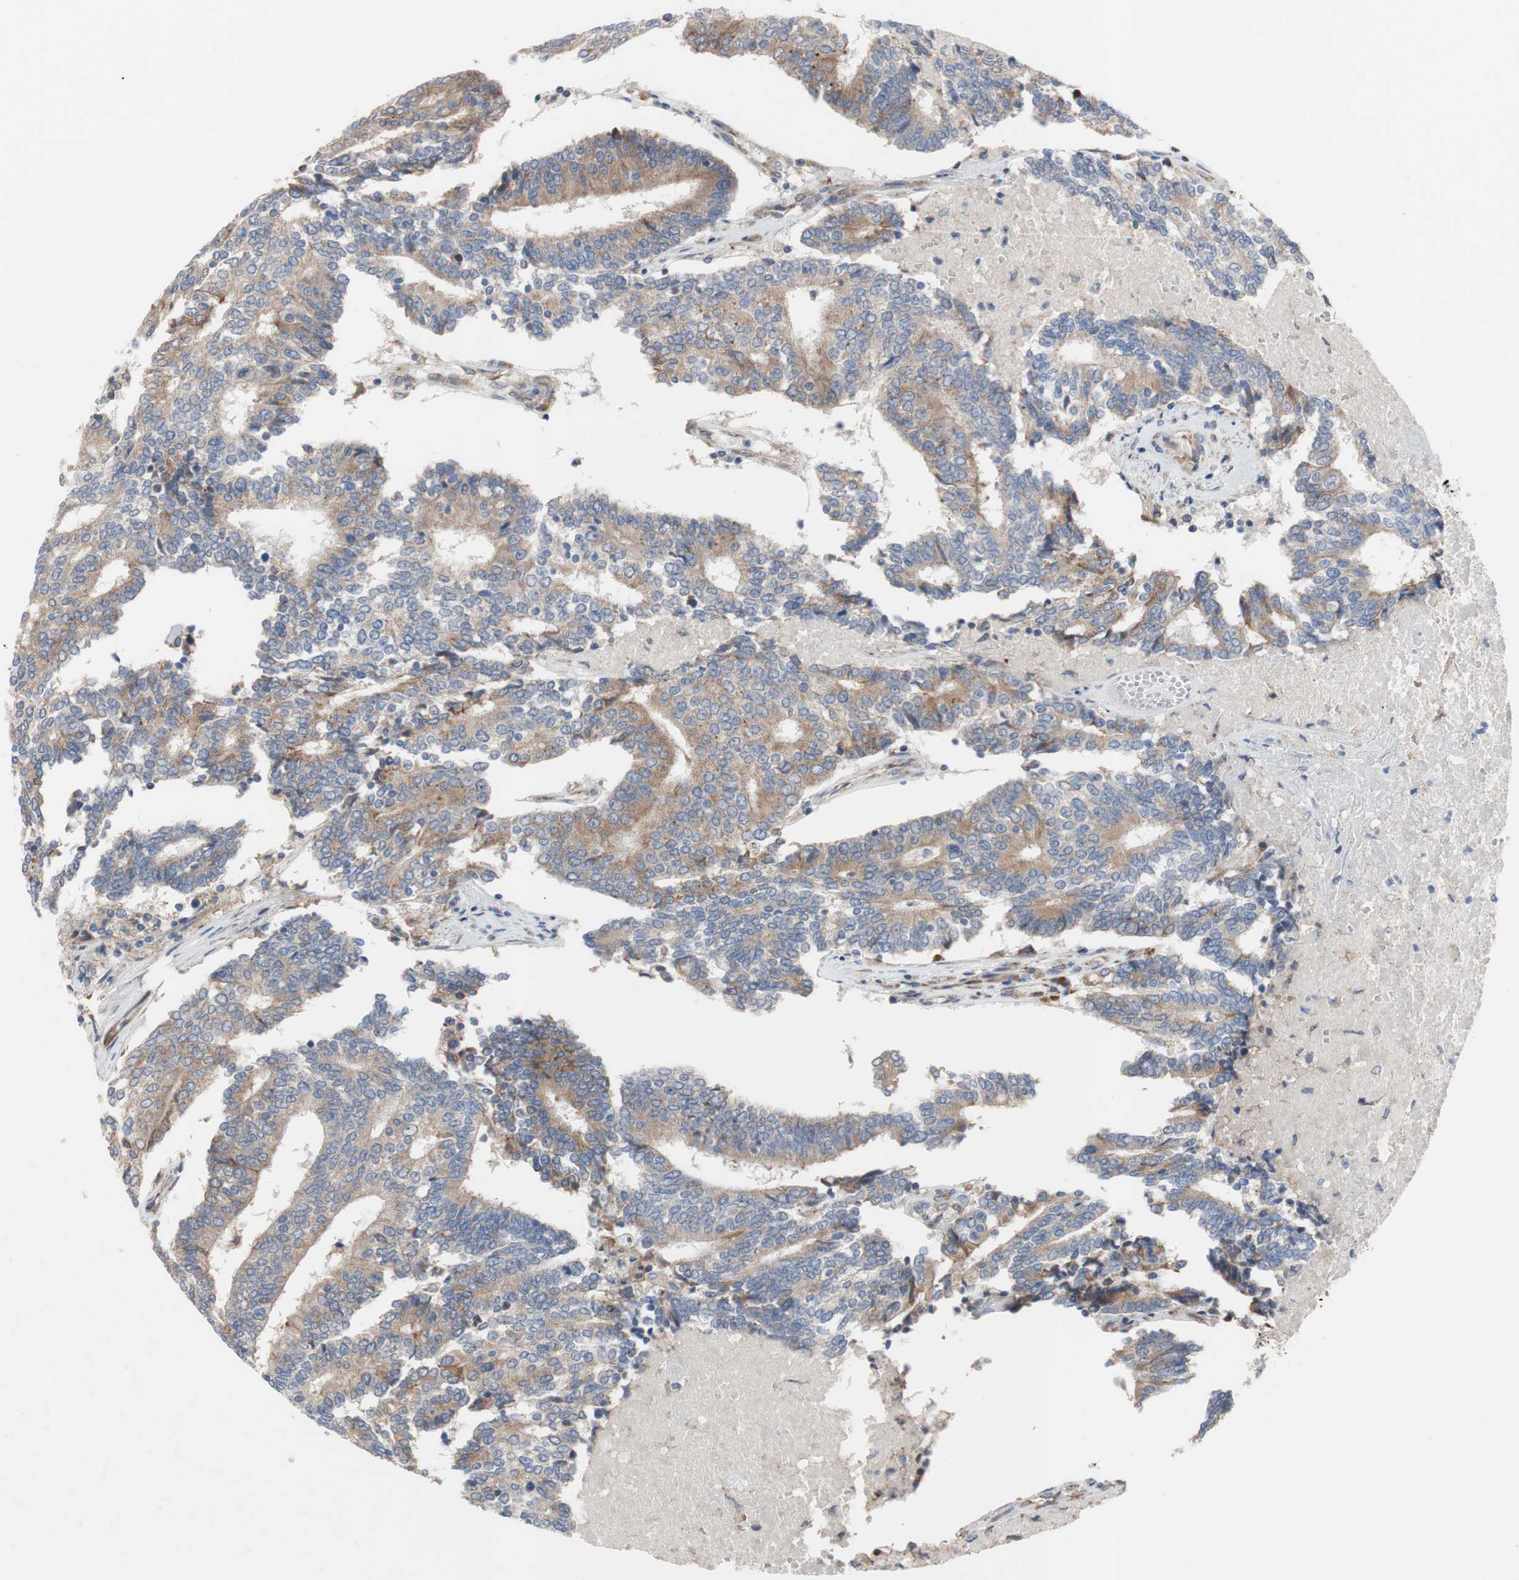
{"staining": {"intensity": "moderate", "quantity": ">75%", "location": "cytoplasmic/membranous"}, "tissue": "prostate cancer", "cell_type": "Tumor cells", "image_type": "cancer", "snomed": [{"axis": "morphology", "description": "Adenocarcinoma, High grade"}, {"axis": "topography", "description": "Prostate"}], "caption": "High-grade adenocarcinoma (prostate) tissue displays moderate cytoplasmic/membranous staining in approximately >75% of tumor cells", "gene": "TTC14", "patient": {"sex": "male", "age": 55}}